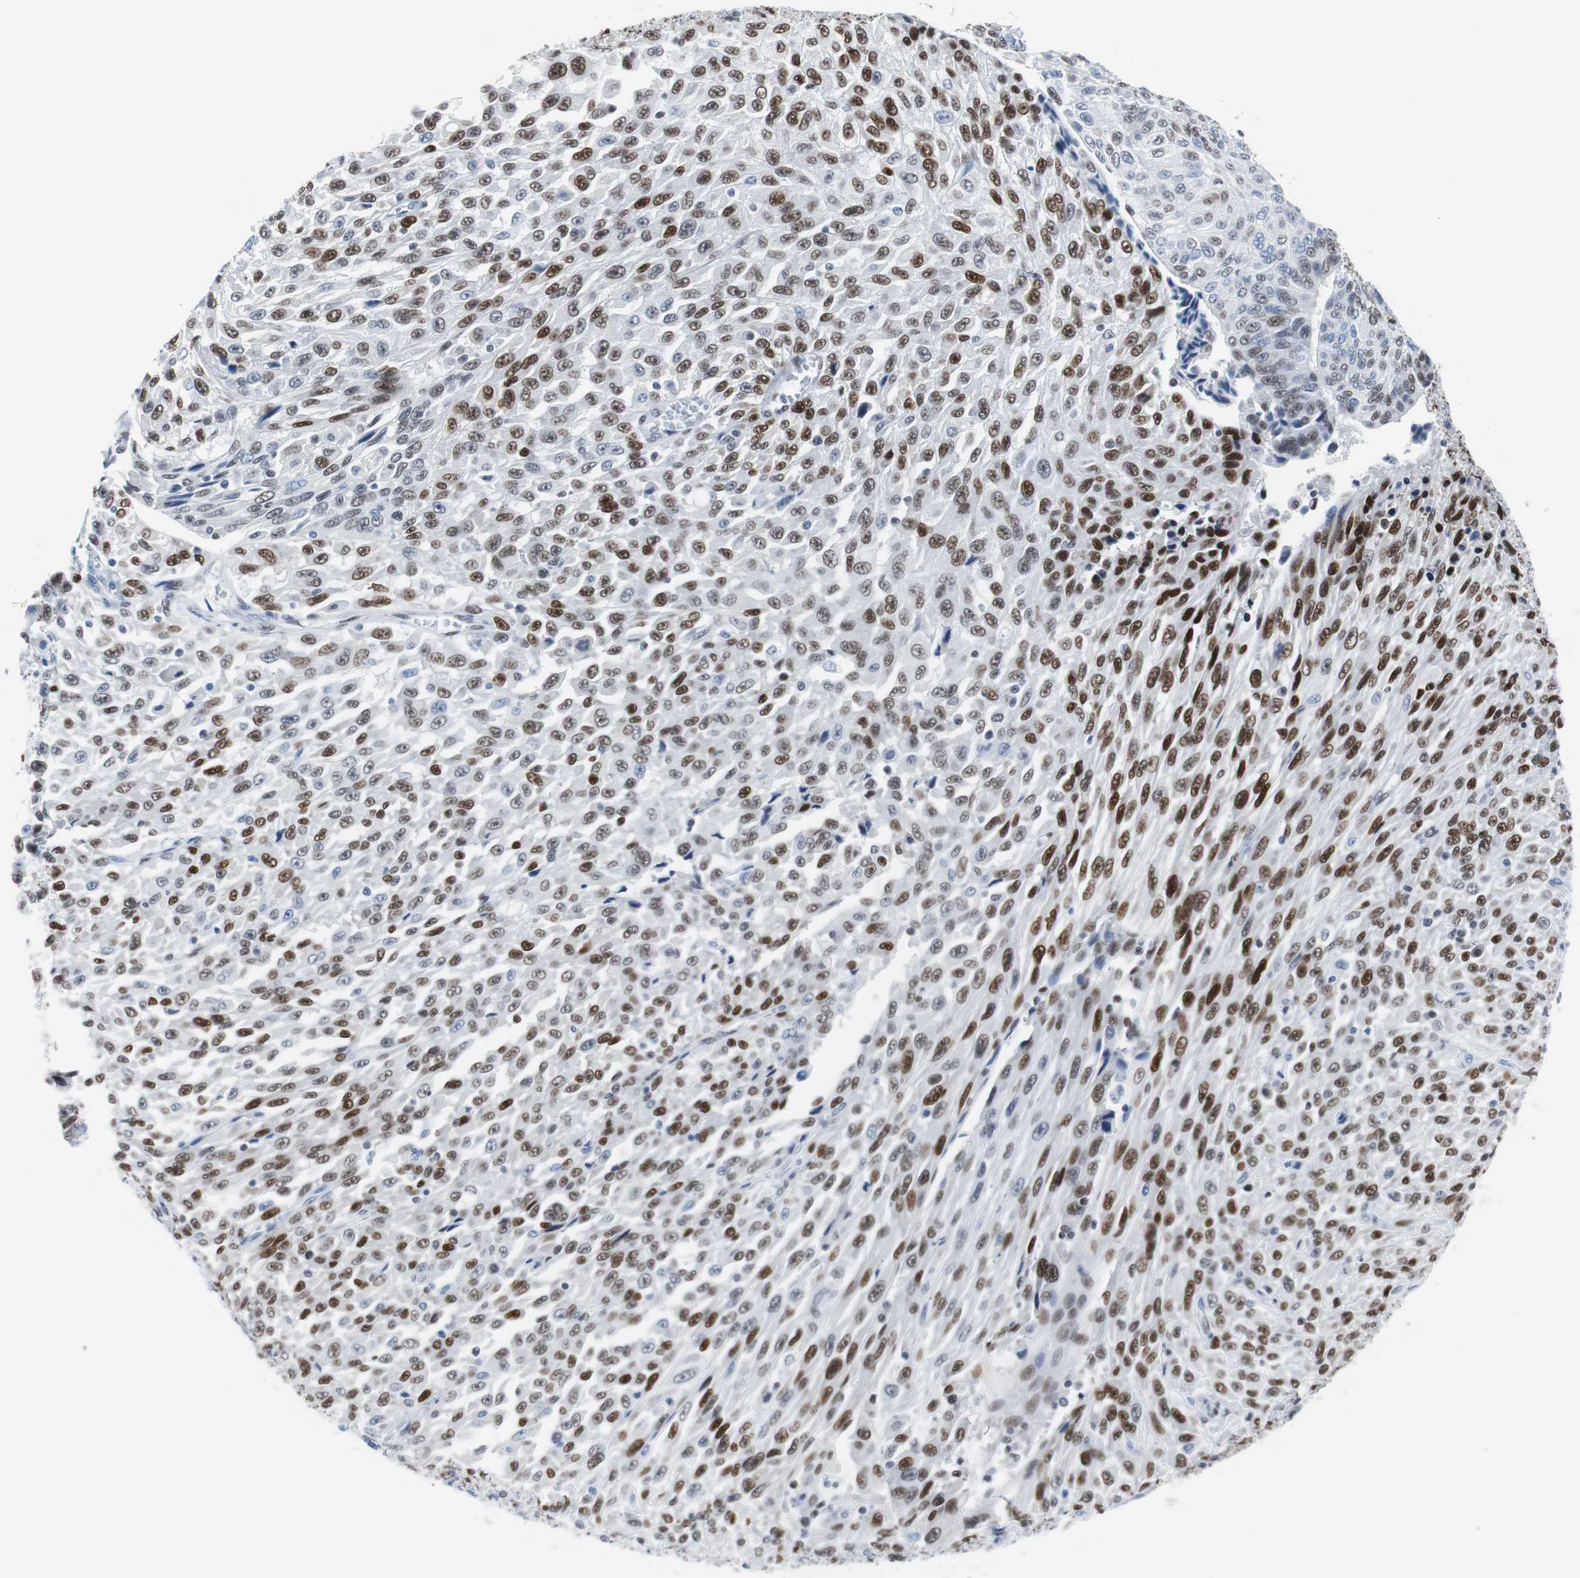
{"staining": {"intensity": "strong", "quantity": ">75%", "location": "nuclear"}, "tissue": "urothelial cancer", "cell_type": "Tumor cells", "image_type": "cancer", "snomed": [{"axis": "morphology", "description": "Urothelial carcinoma, High grade"}, {"axis": "topography", "description": "Urinary bladder"}], "caption": "Protein staining by immunohistochemistry (IHC) shows strong nuclear staining in approximately >75% of tumor cells in high-grade urothelial carcinoma.", "gene": "JUN", "patient": {"sex": "male", "age": 66}}